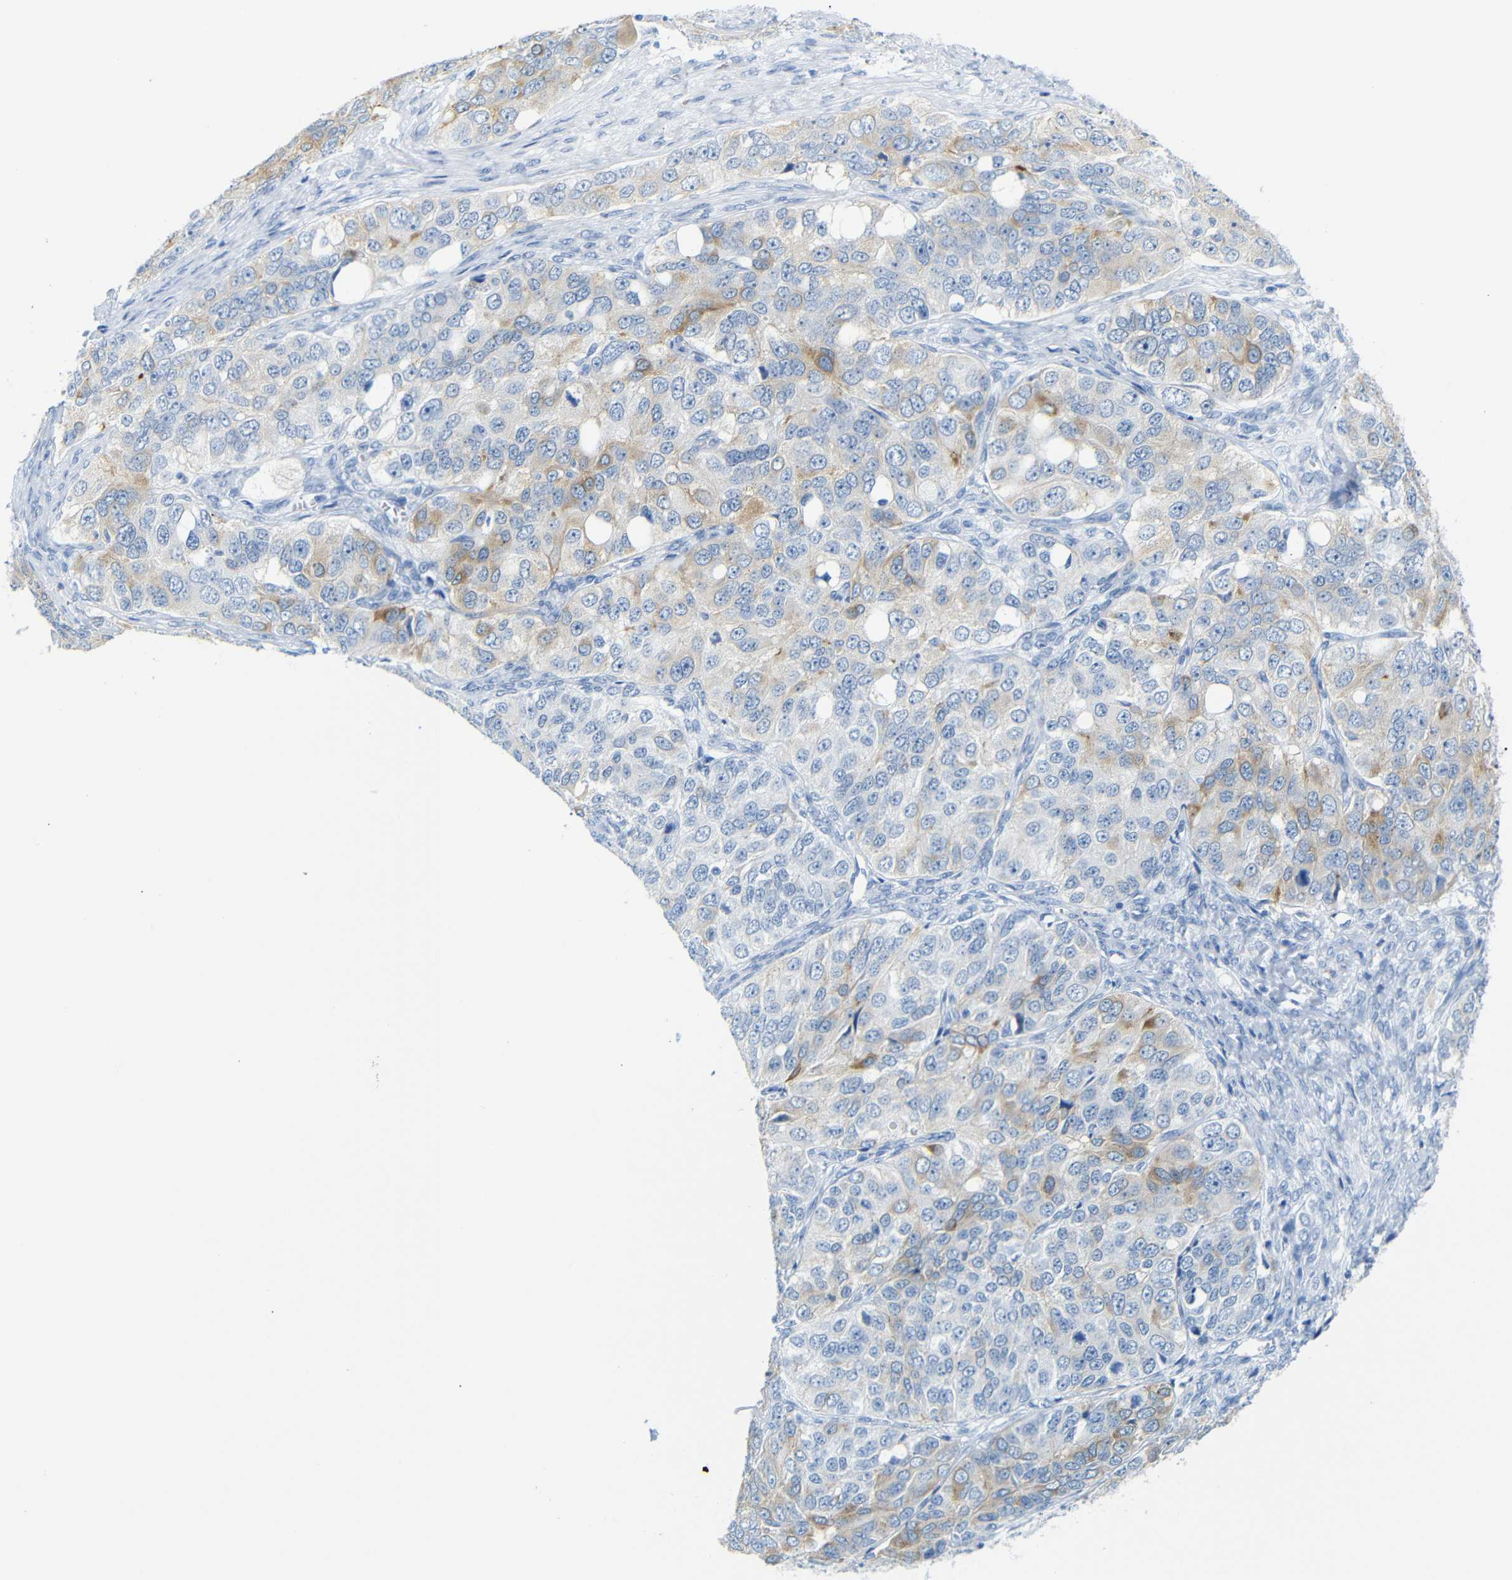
{"staining": {"intensity": "weak", "quantity": "25%-75%", "location": "cytoplasmic/membranous"}, "tissue": "ovarian cancer", "cell_type": "Tumor cells", "image_type": "cancer", "snomed": [{"axis": "morphology", "description": "Carcinoma, endometroid"}, {"axis": "topography", "description": "Ovary"}], "caption": "About 25%-75% of tumor cells in ovarian endometroid carcinoma demonstrate weak cytoplasmic/membranous protein staining as visualized by brown immunohistochemical staining.", "gene": "DYNAP", "patient": {"sex": "female", "age": 51}}